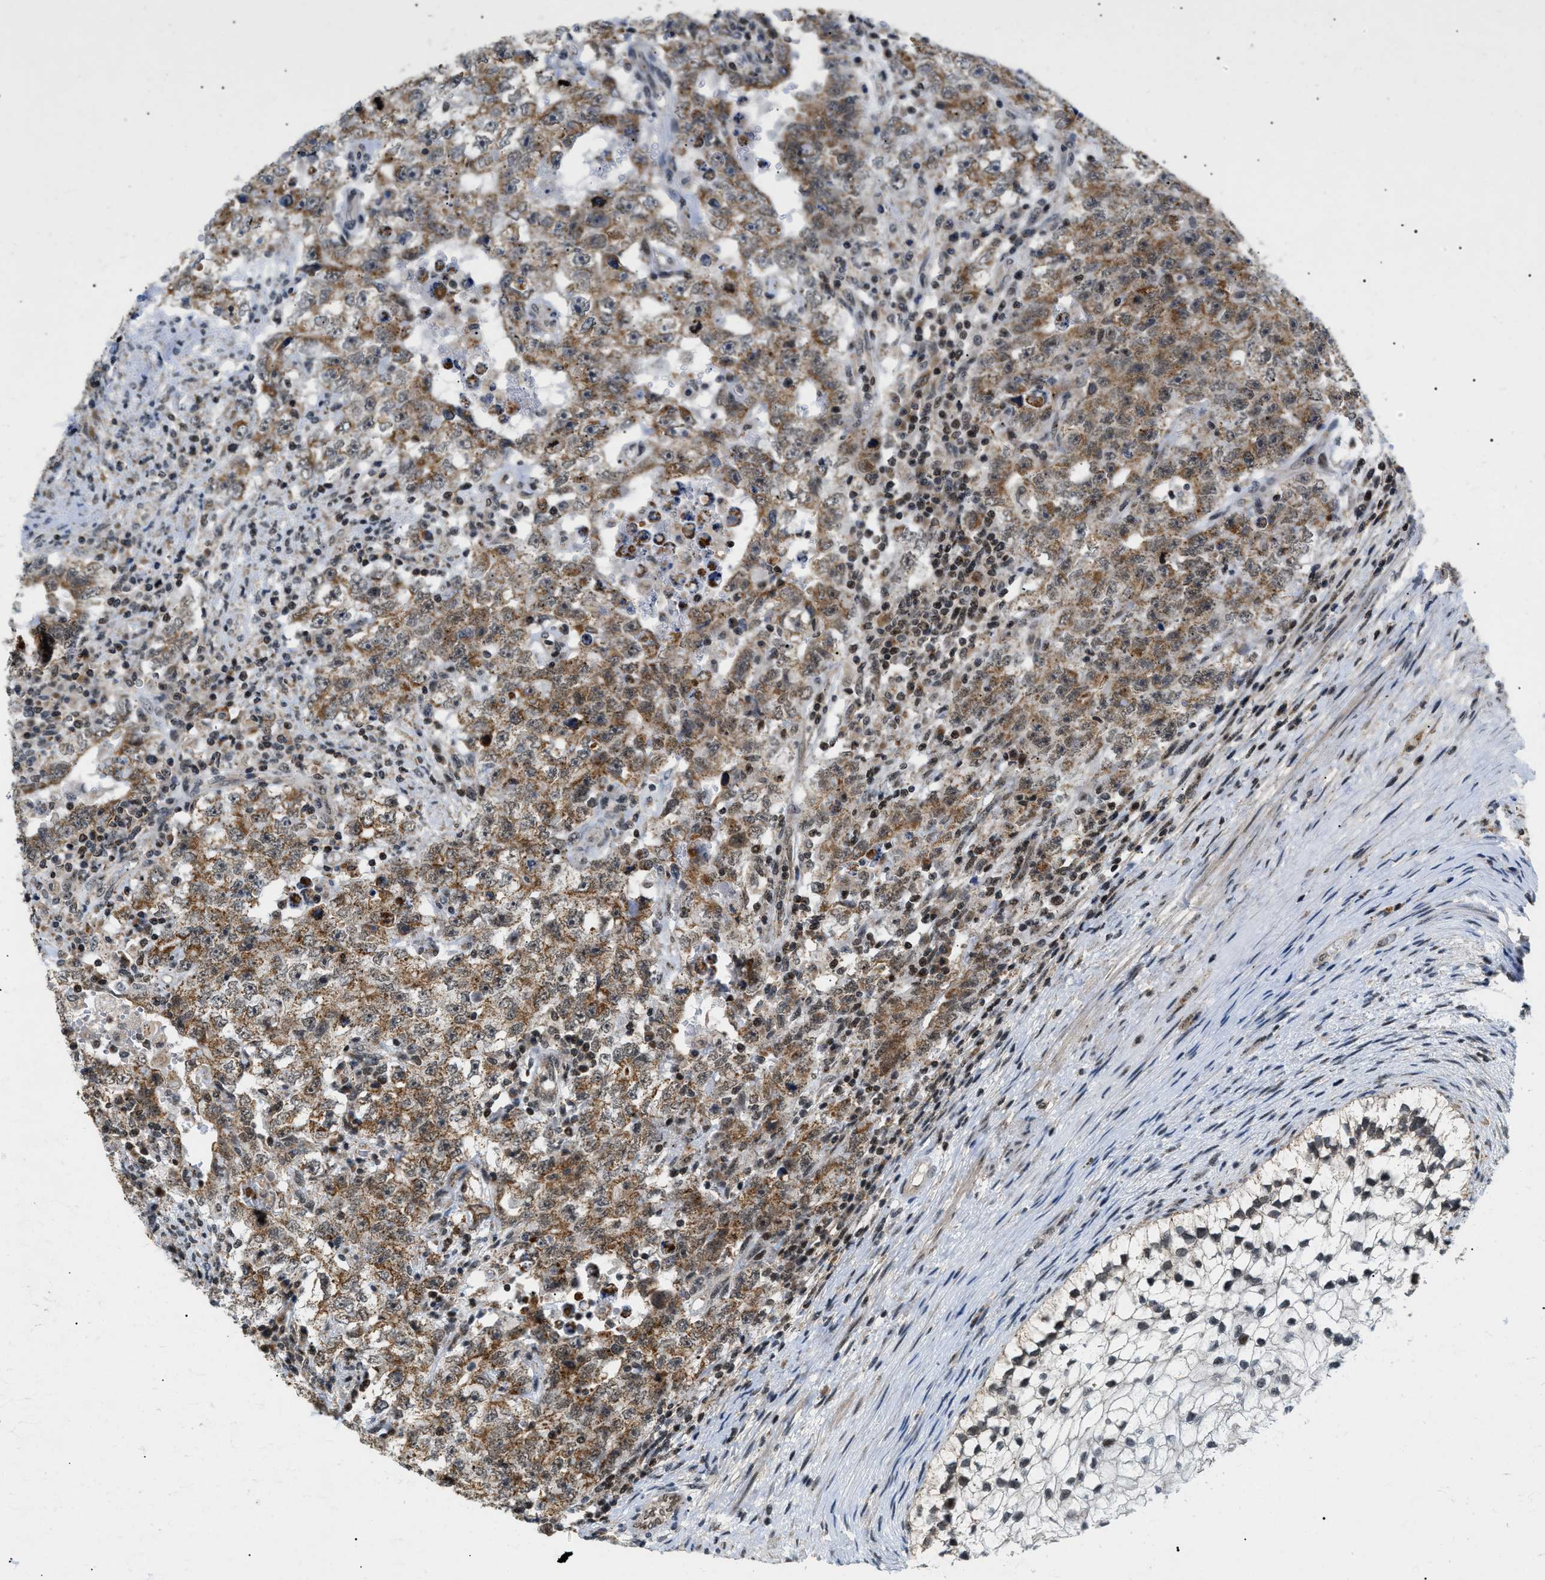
{"staining": {"intensity": "moderate", "quantity": "25%-75%", "location": "cytoplasmic/membranous"}, "tissue": "testis cancer", "cell_type": "Tumor cells", "image_type": "cancer", "snomed": [{"axis": "morphology", "description": "Carcinoma, Embryonal, NOS"}, {"axis": "topography", "description": "Testis"}], "caption": "This micrograph reveals testis embryonal carcinoma stained with IHC to label a protein in brown. The cytoplasmic/membranous of tumor cells show moderate positivity for the protein. Nuclei are counter-stained blue.", "gene": "ZBTB11", "patient": {"sex": "male", "age": 26}}